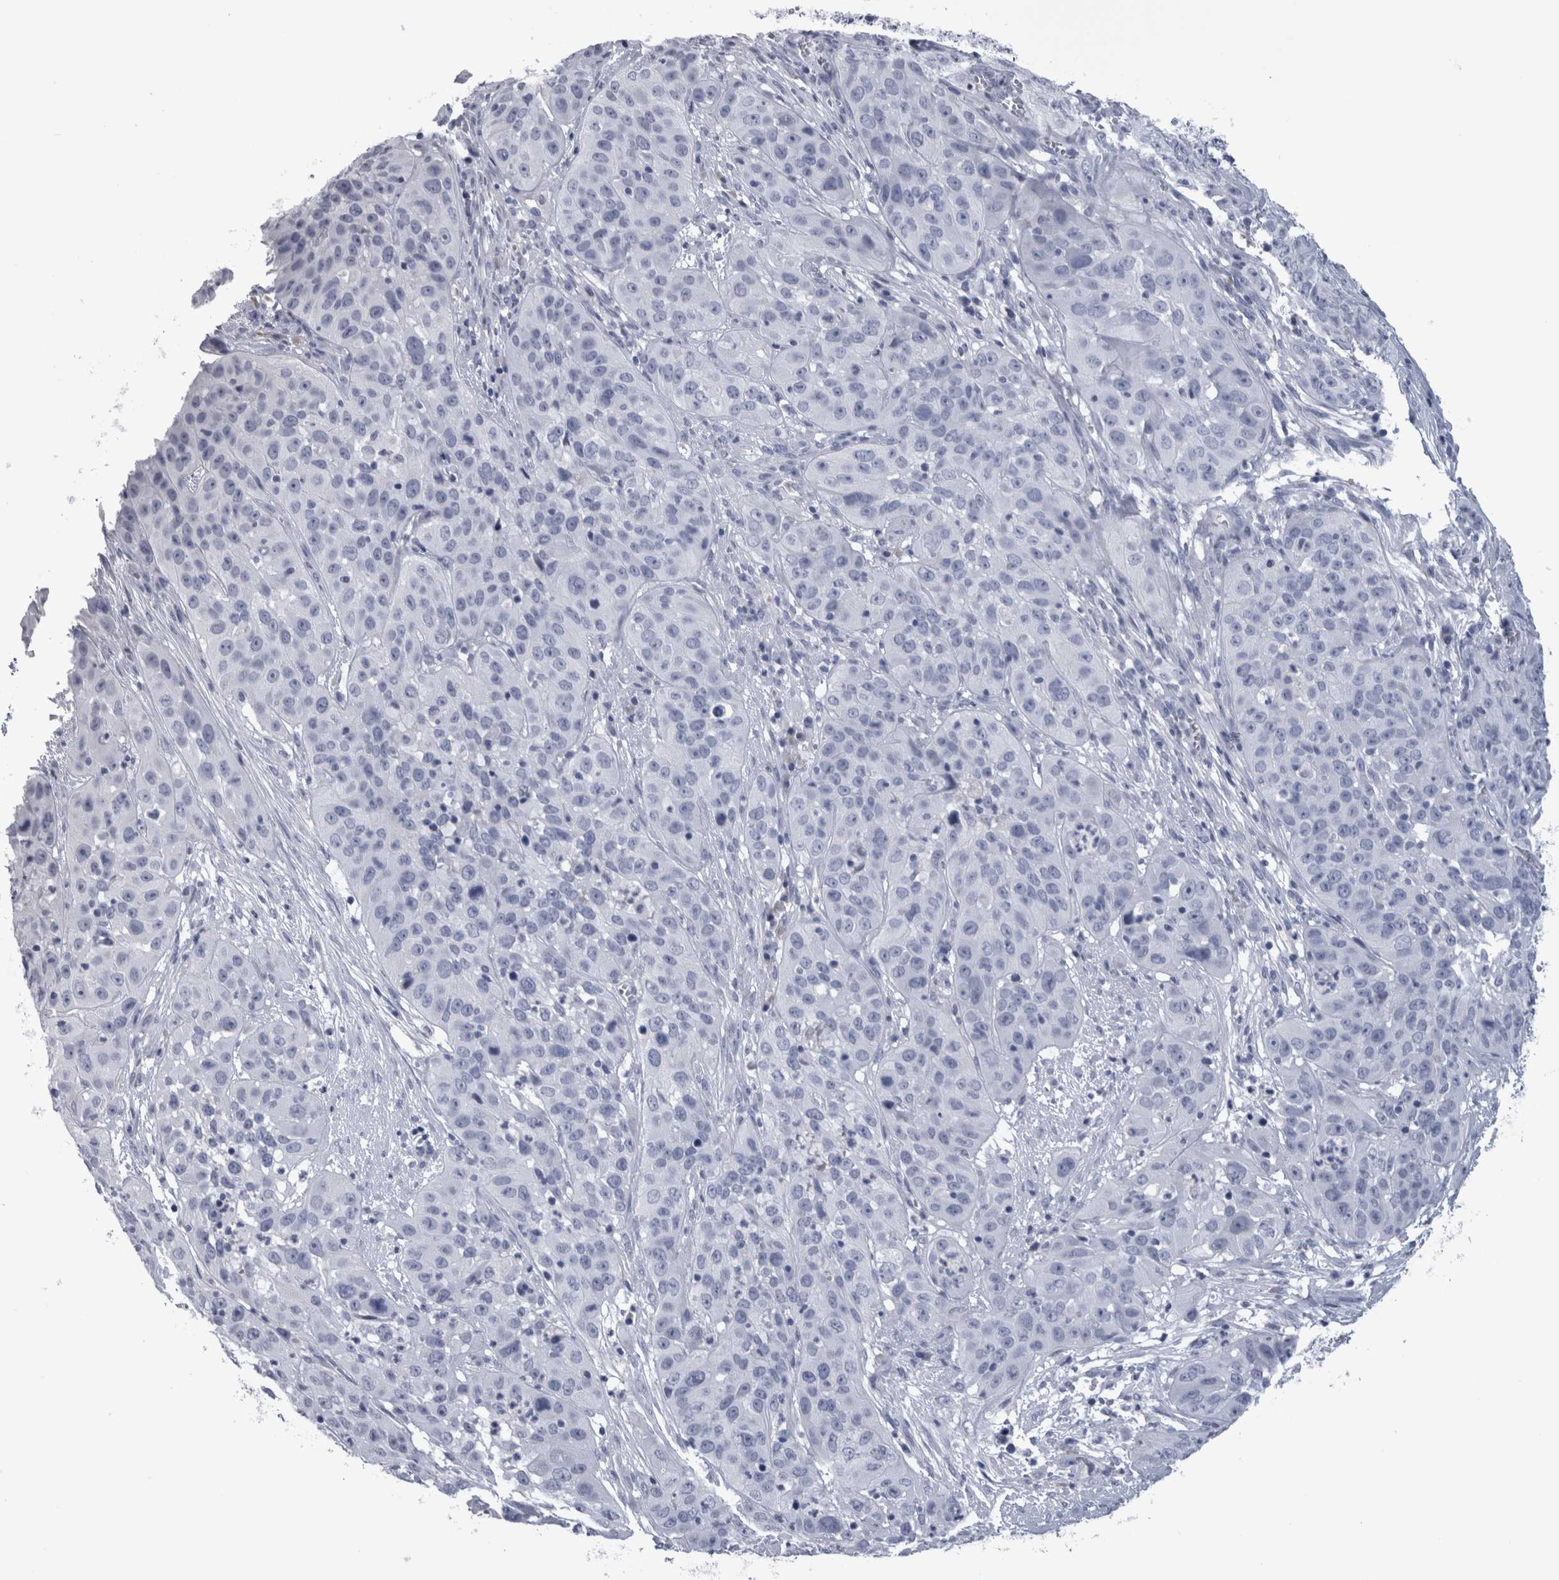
{"staining": {"intensity": "negative", "quantity": "none", "location": "none"}, "tissue": "cervical cancer", "cell_type": "Tumor cells", "image_type": "cancer", "snomed": [{"axis": "morphology", "description": "Squamous cell carcinoma, NOS"}, {"axis": "topography", "description": "Cervix"}], "caption": "Histopathology image shows no significant protein staining in tumor cells of cervical squamous cell carcinoma.", "gene": "PAX5", "patient": {"sex": "female", "age": 32}}